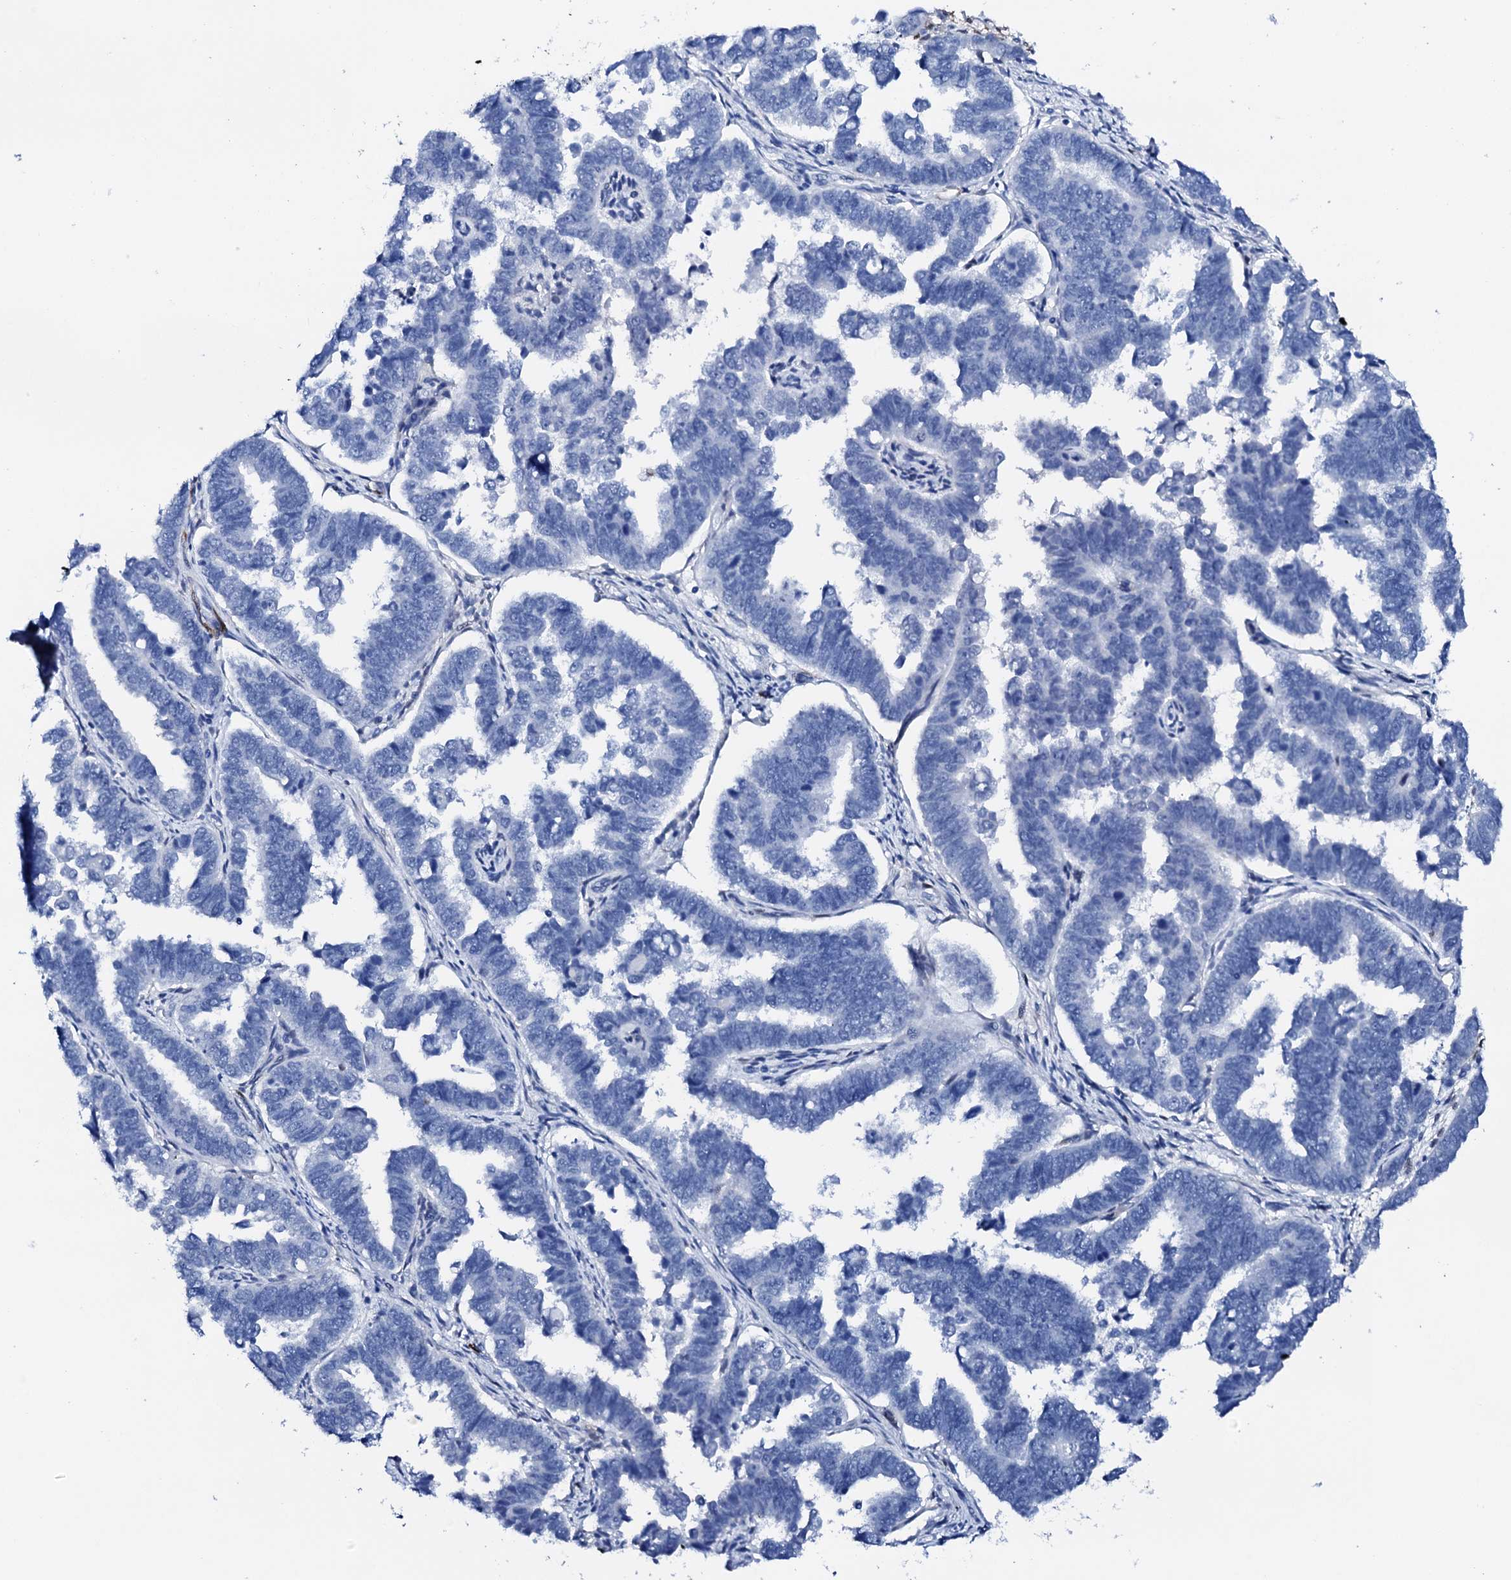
{"staining": {"intensity": "negative", "quantity": "none", "location": "none"}, "tissue": "endometrial cancer", "cell_type": "Tumor cells", "image_type": "cancer", "snomed": [{"axis": "morphology", "description": "Adenocarcinoma, NOS"}, {"axis": "topography", "description": "Endometrium"}], "caption": "Tumor cells are negative for brown protein staining in endometrial cancer.", "gene": "NRIP2", "patient": {"sex": "female", "age": 75}}